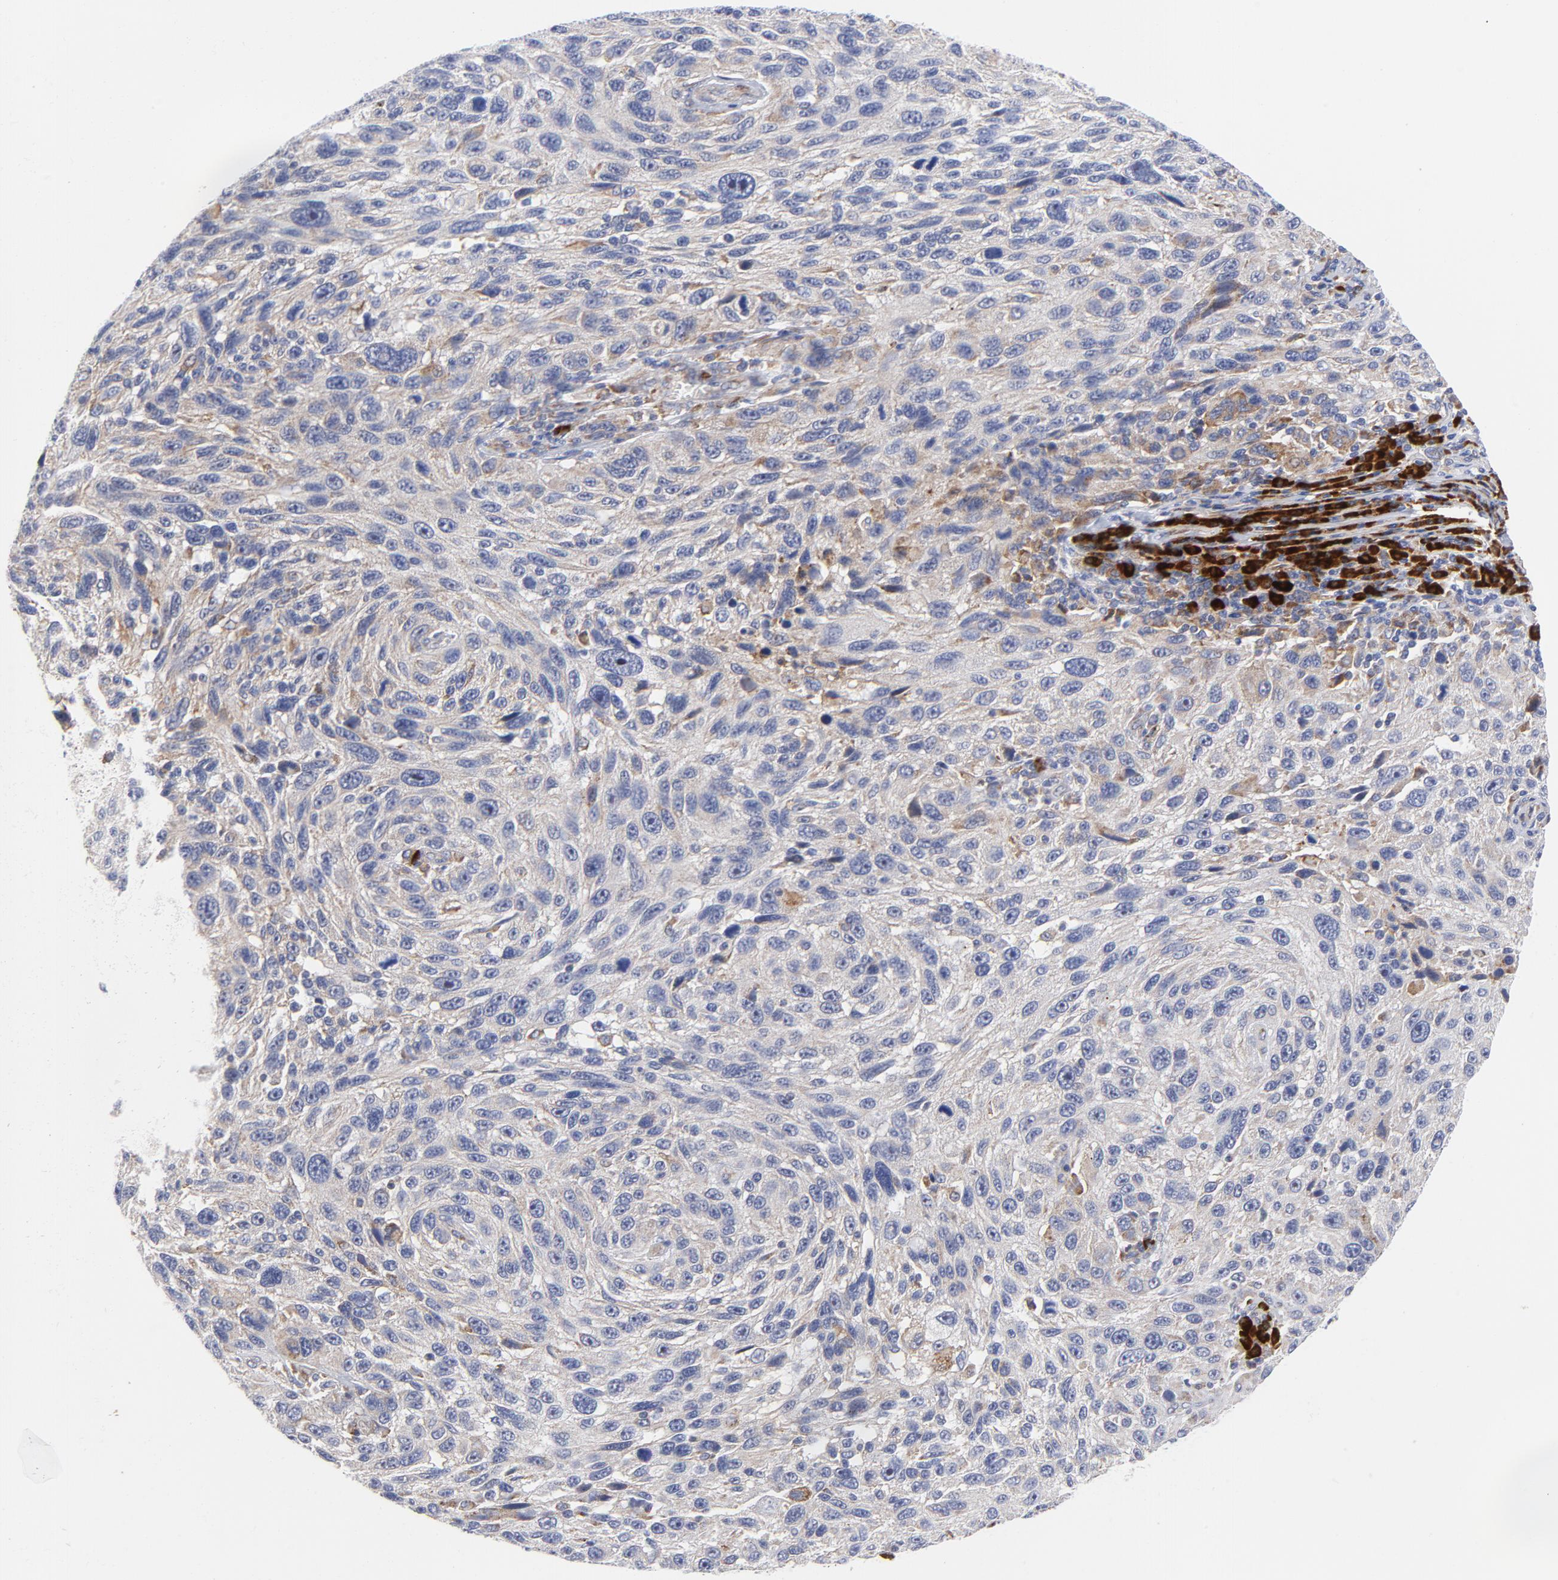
{"staining": {"intensity": "negative", "quantity": "none", "location": "none"}, "tissue": "melanoma", "cell_type": "Tumor cells", "image_type": "cancer", "snomed": [{"axis": "morphology", "description": "Malignant melanoma, NOS"}, {"axis": "topography", "description": "Skin"}], "caption": "Malignant melanoma stained for a protein using IHC reveals no positivity tumor cells.", "gene": "RAPGEF3", "patient": {"sex": "male", "age": 53}}